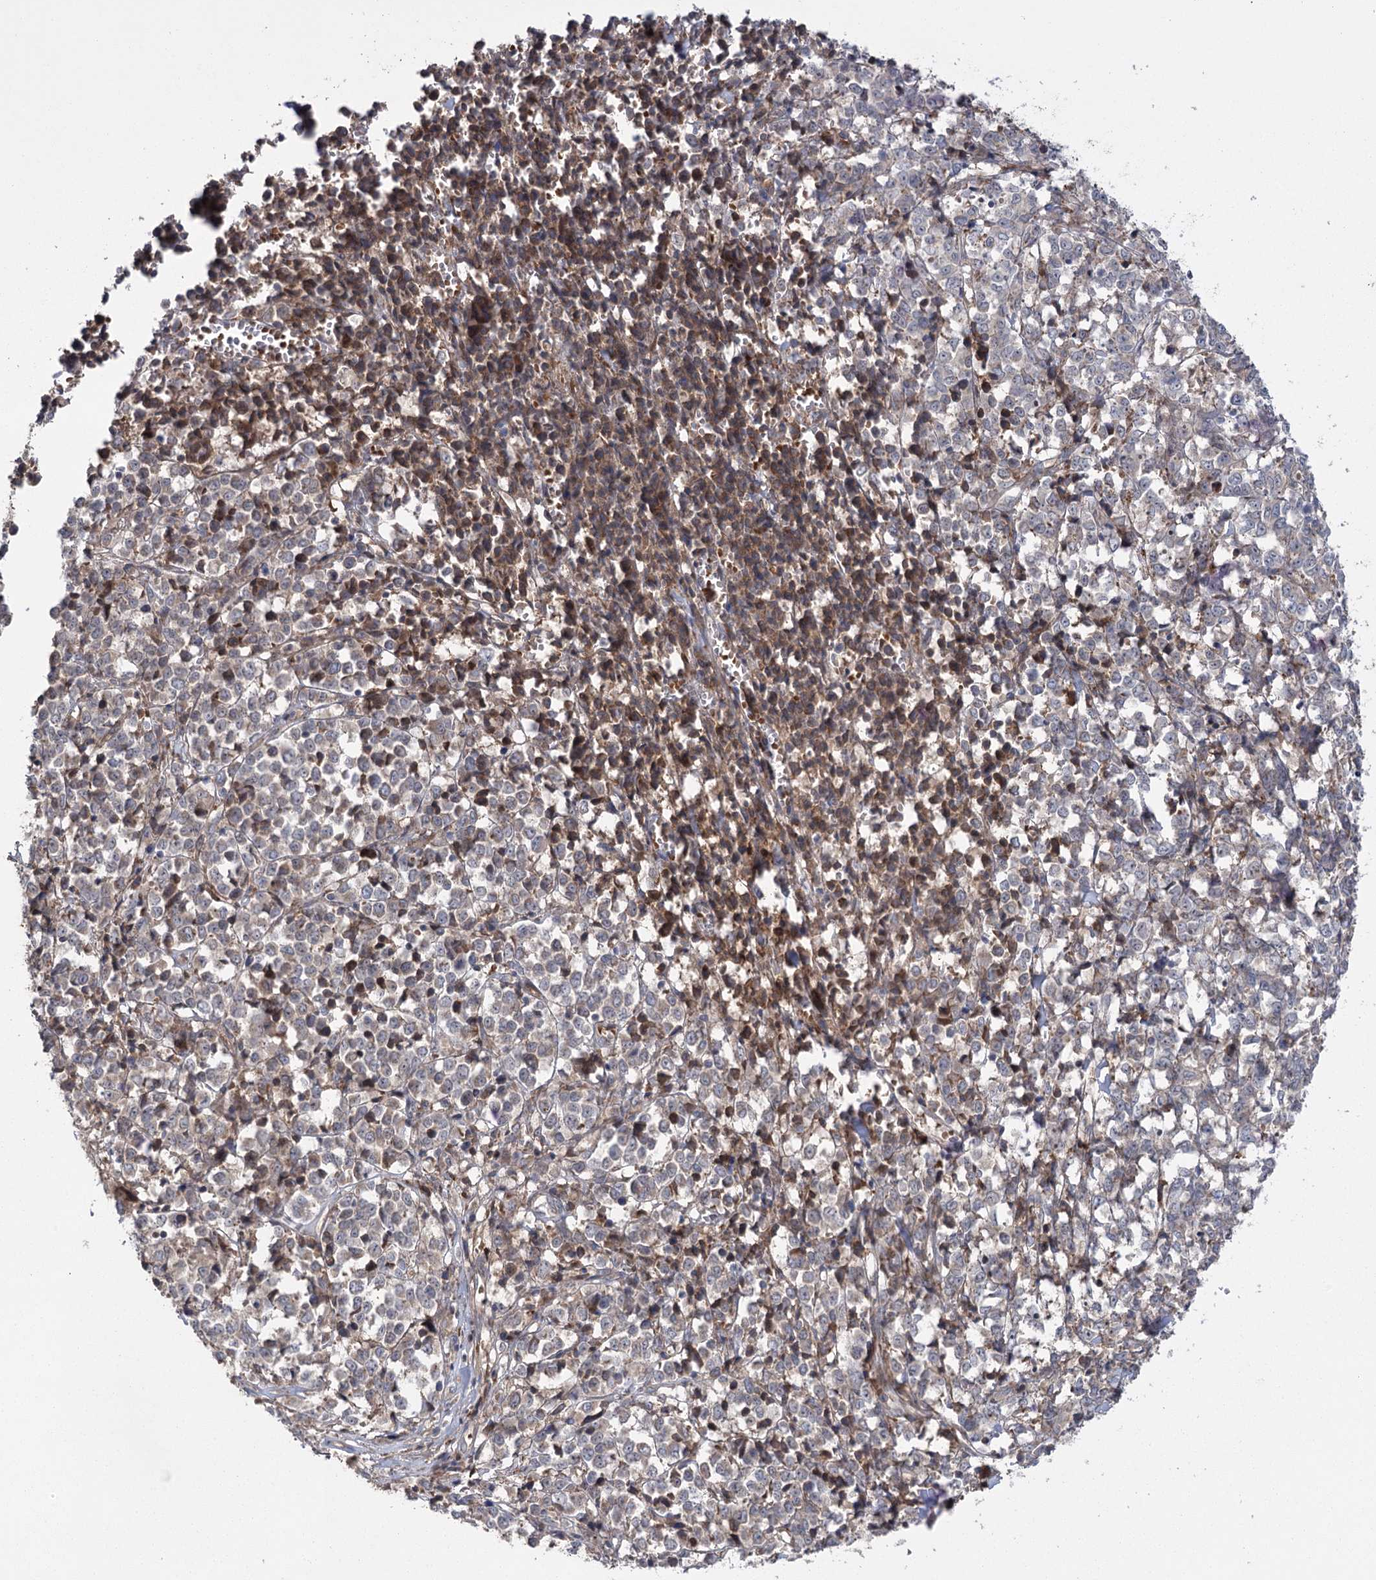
{"staining": {"intensity": "negative", "quantity": "none", "location": "none"}, "tissue": "melanoma", "cell_type": "Tumor cells", "image_type": "cancer", "snomed": [{"axis": "morphology", "description": "Malignant melanoma, NOS"}, {"axis": "topography", "description": "Skin"}], "caption": "The IHC micrograph has no significant staining in tumor cells of melanoma tissue.", "gene": "KCNN2", "patient": {"sex": "female", "age": 72}}